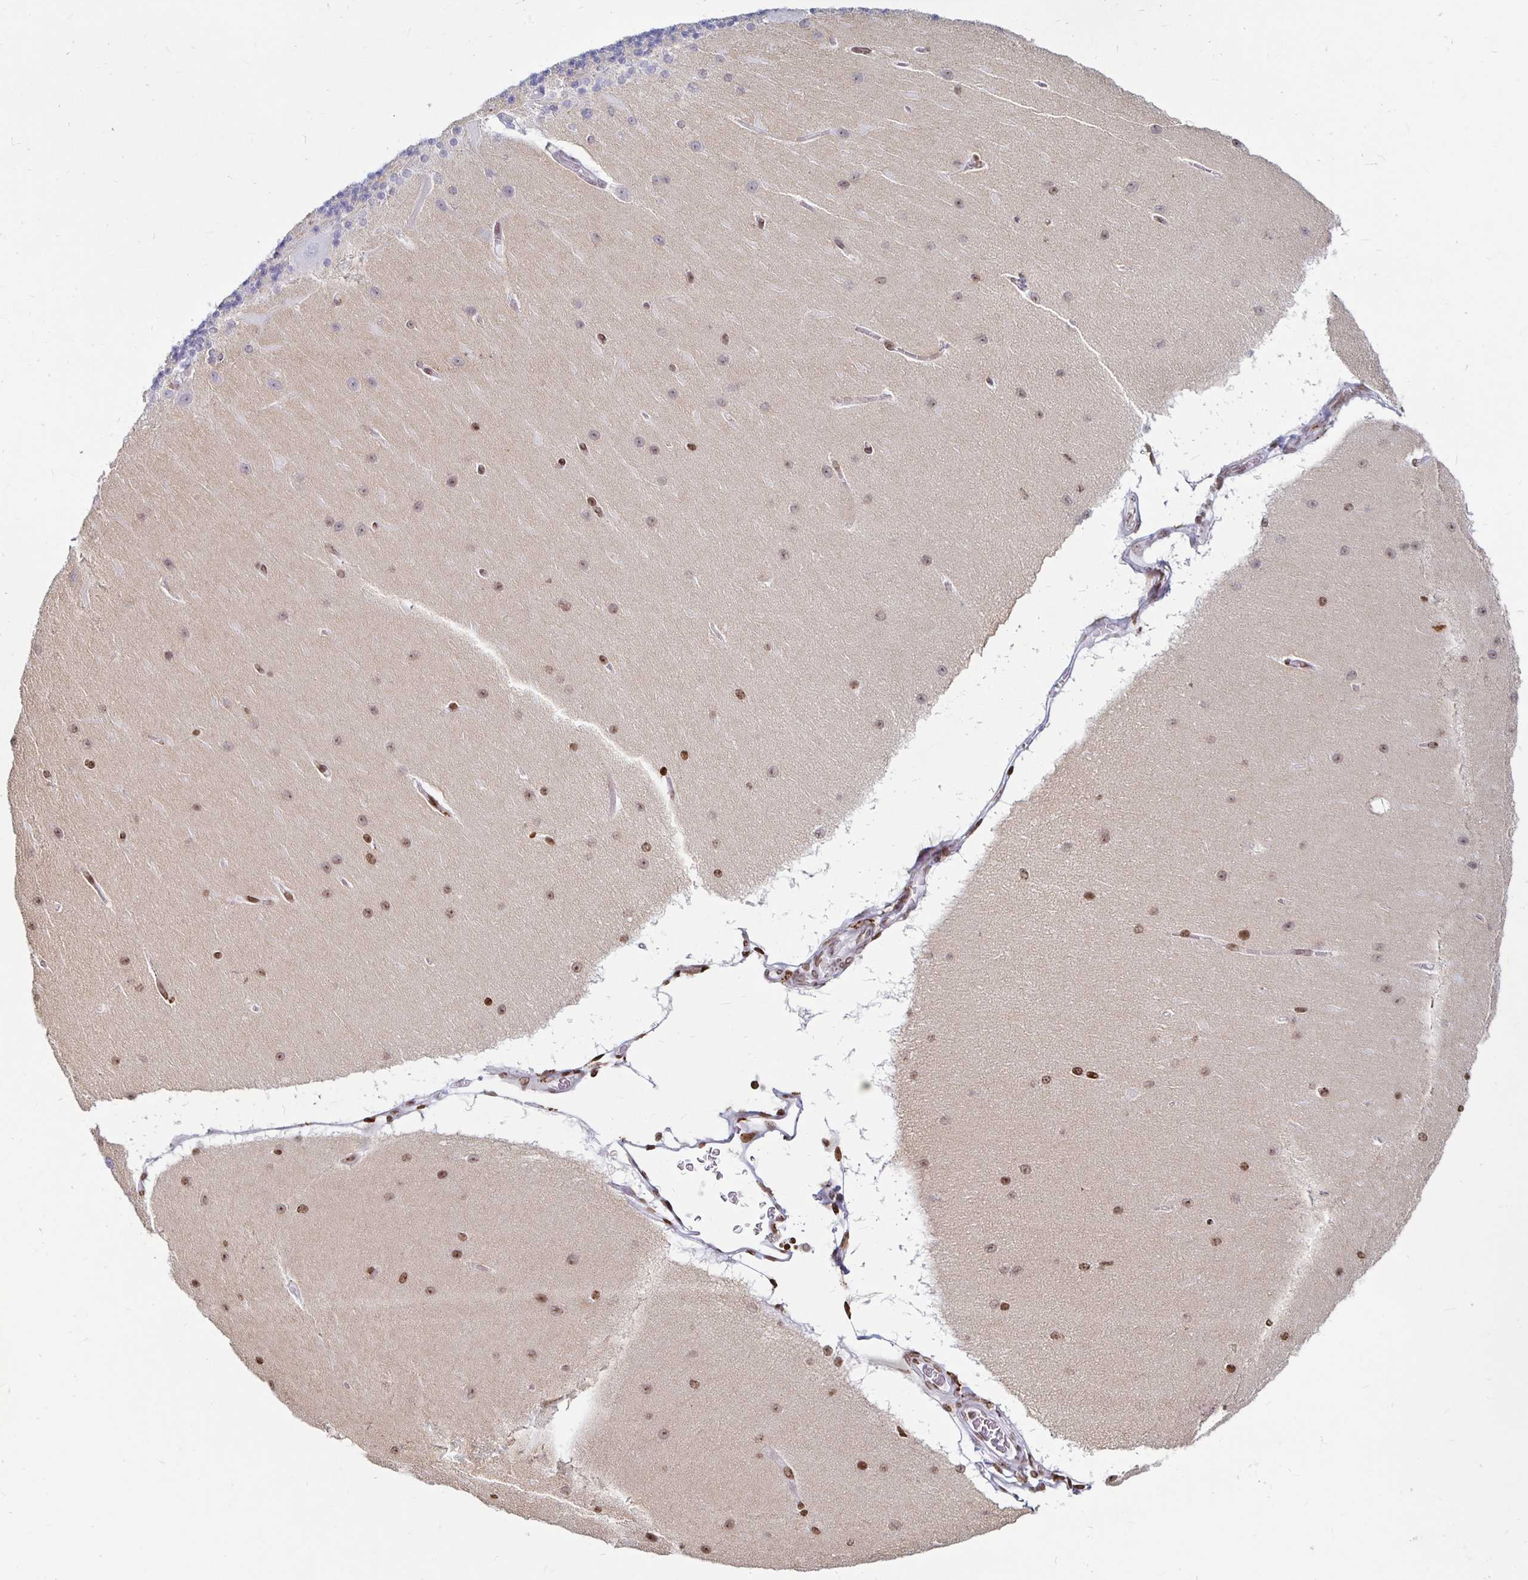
{"staining": {"intensity": "negative", "quantity": "none", "location": "none"}, "tissue": "cerebellum", "cell_type": "Cells in granular layer", "image_type": "normal", "snomed": [{"axis": "morphology", "description": "Normal tissue, NOS"}, {"axis": "topography", "description": "Cerebellum"}], "caption": "Photomicrograph shows no significant protein staining in cells in granular layer of benign cerebellum. Brightfield microscopy of immunohistochemistry (IHC) stained with DAB (3,3'-diaminobenzidine) (brown) and hematoxylin (blue), captured at high magnification.", "gene": "KCNQ2", "patient": {"sex": "female", "age": 54}}